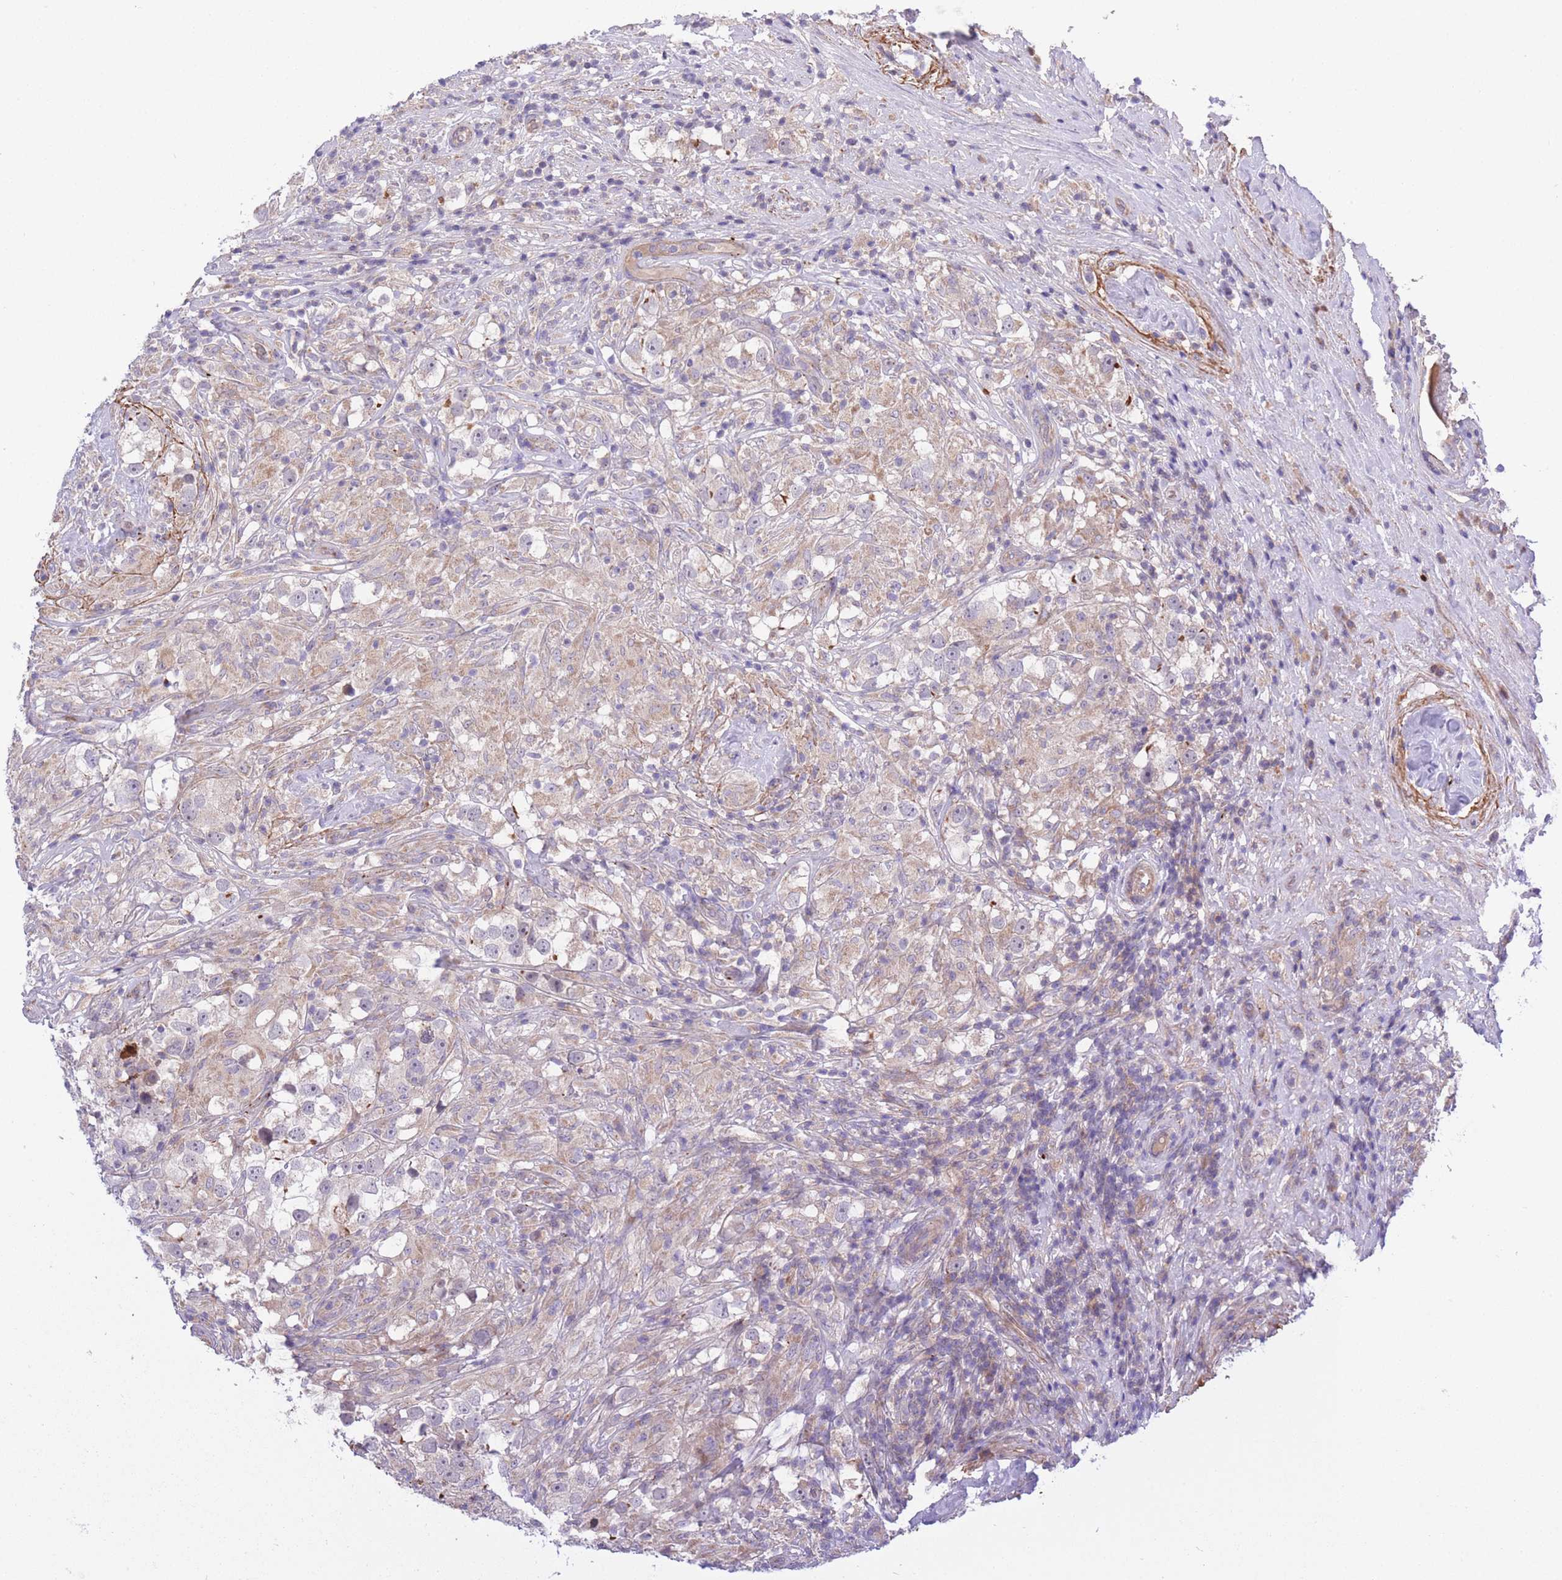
{"staining": {"intensity": "negative", "quantity": "none", "location": "none"}, "tissue": "testis cancer", "cell_type": "Tumor cells", "image_type": "cancer", "snomed": [{"axis": "morphology", "description": "Seminoma, NOS"}, {"axis": "topography", "description": "Testis"}], "caption": "Immunohistochemistry photomicrograph of neoplastic tissue: human testis cancer (seminoma) stained with DAB exhibits no significant protein positivity in tumor cells. (Brightfield microscopy of DAB IHC at high magnification).", "gene": "ATP13A2", "patient": {"sex": "male", "age": 46}}